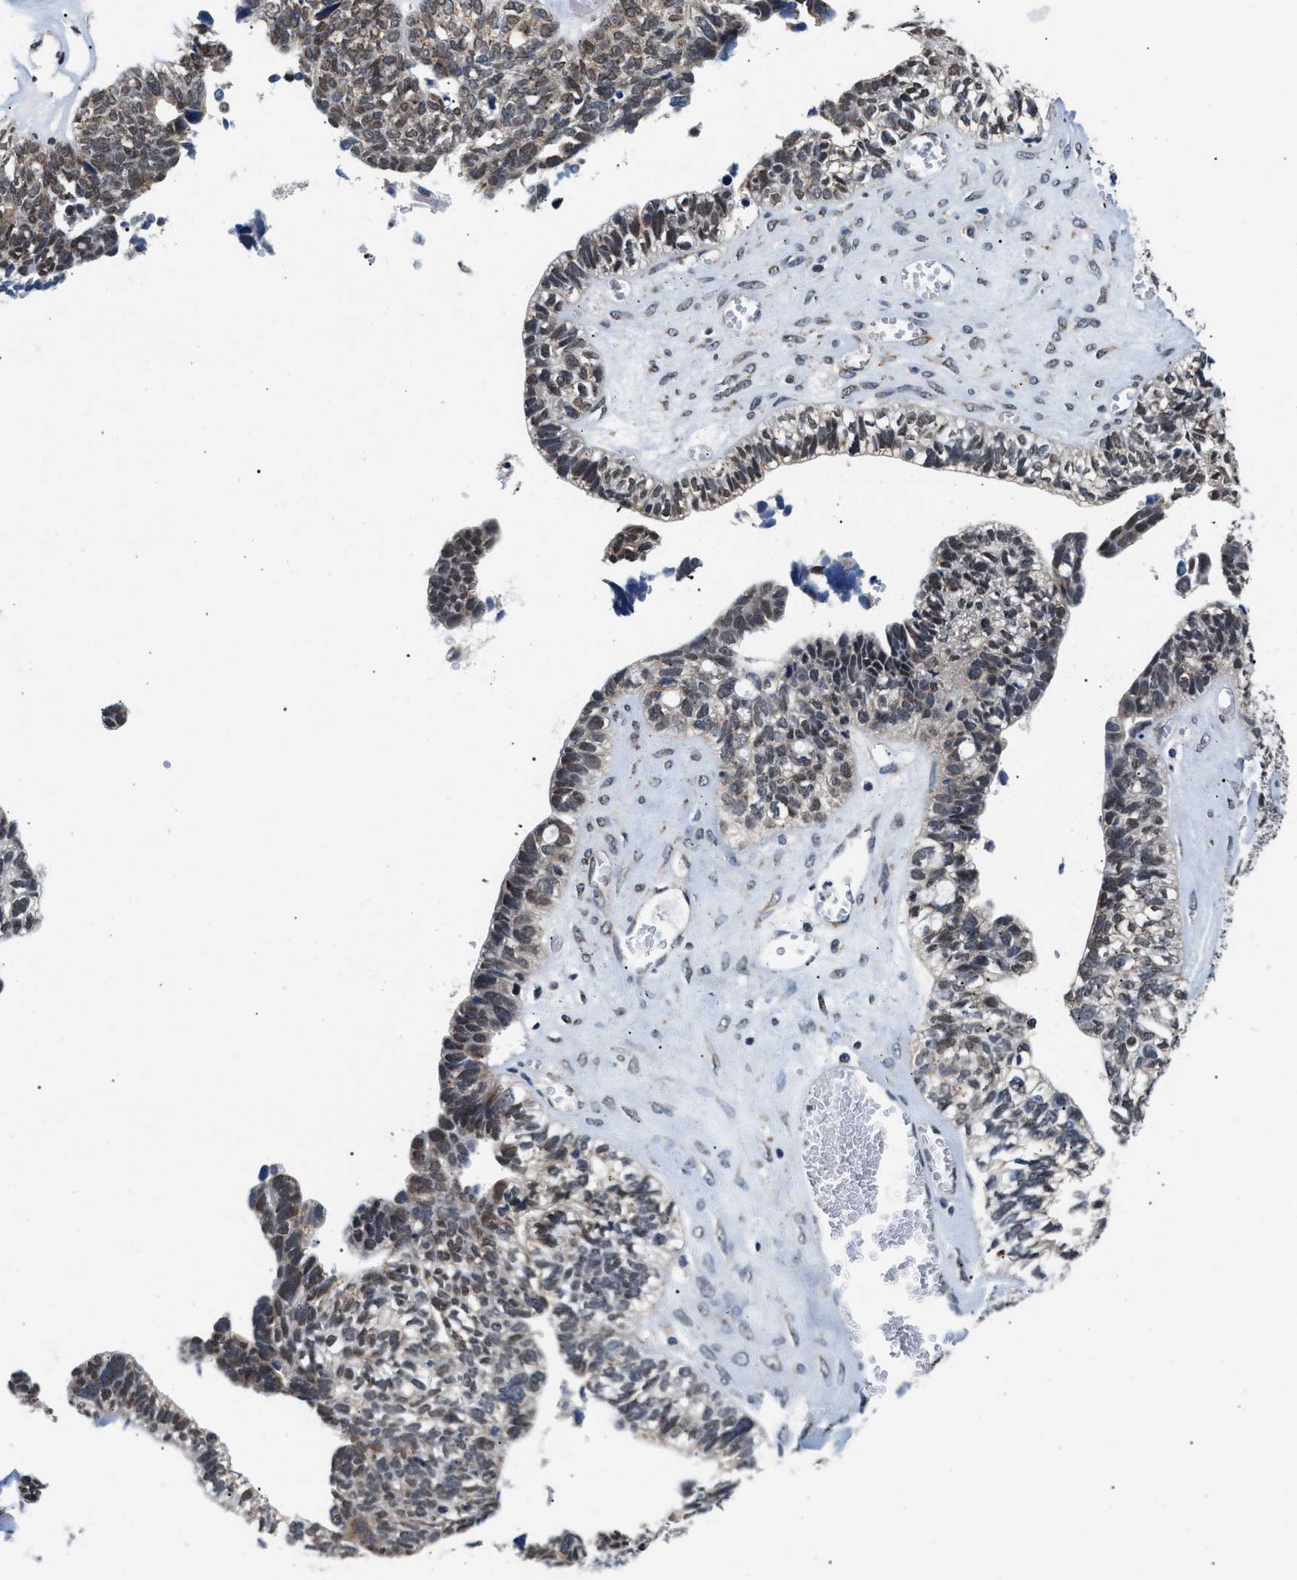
{"staining": {"intensity": "weak", "quantity": "25%-75%", "location": "cytoplasmic/membranous"}, "tissue": "ovarian cancer", "cell_type": "Tumor cells", "image_type": "cancer", "snomed": [{"axis": "morphology", "description": "Cystadenocarcinoma, serous, NOS"}, {"axis": "topography", "description": "Ovary"}], "caption": "DAB (3,3'-diaminobenzidine) immunohistochemical staining of human serous cystadenocarcinoma (ovarian) reveals weak cytoplasmic/membranous protein staining in approximately 25%-75% of tumor cells. (Stains: DAB (3,3'-diaminobenzidine) in brown, nuclei in blue, Microscopy: brightfield microscopy at high magnification).", "gene": "KCNMB2", "patient": {"sex": "female", "age": 79}}